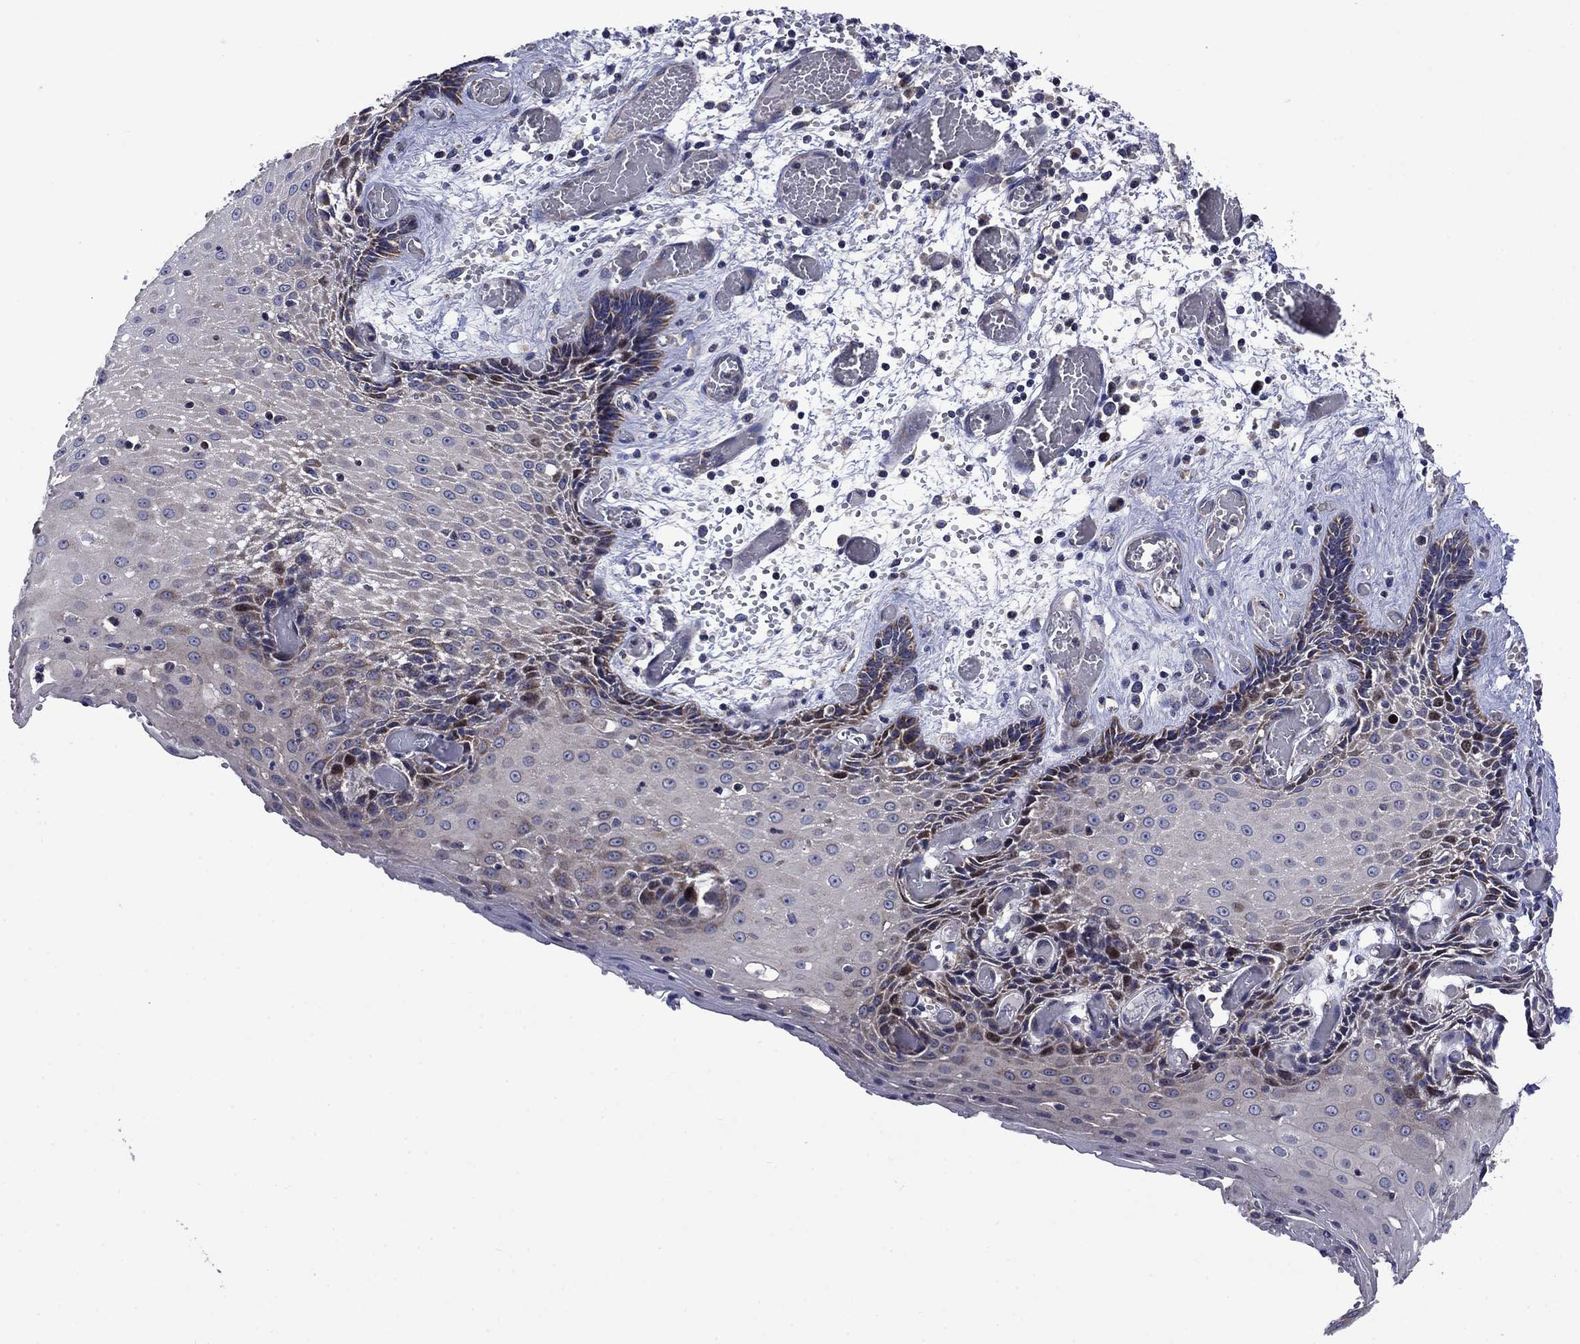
{"staining": {"intensity": "strong", "quantity": "<25%", "location": "nuclear"}, "tissue": "esophagus", "cell_type": "Squamous epithelial cells", "image_type": "normal", "snomed": [{"axis": "morphology", "description": "Normal tissue, NOS"}, {"axis": "topography", "description": "Esophagus"}], "caption": "Protein staining by immunohistochemistry shows strong nuclear staining in about <25% of squamous epithelial cells in unremarkable esophagus.", "gene": "KIF22", "patient": {"sex": "male", "age": 58}}